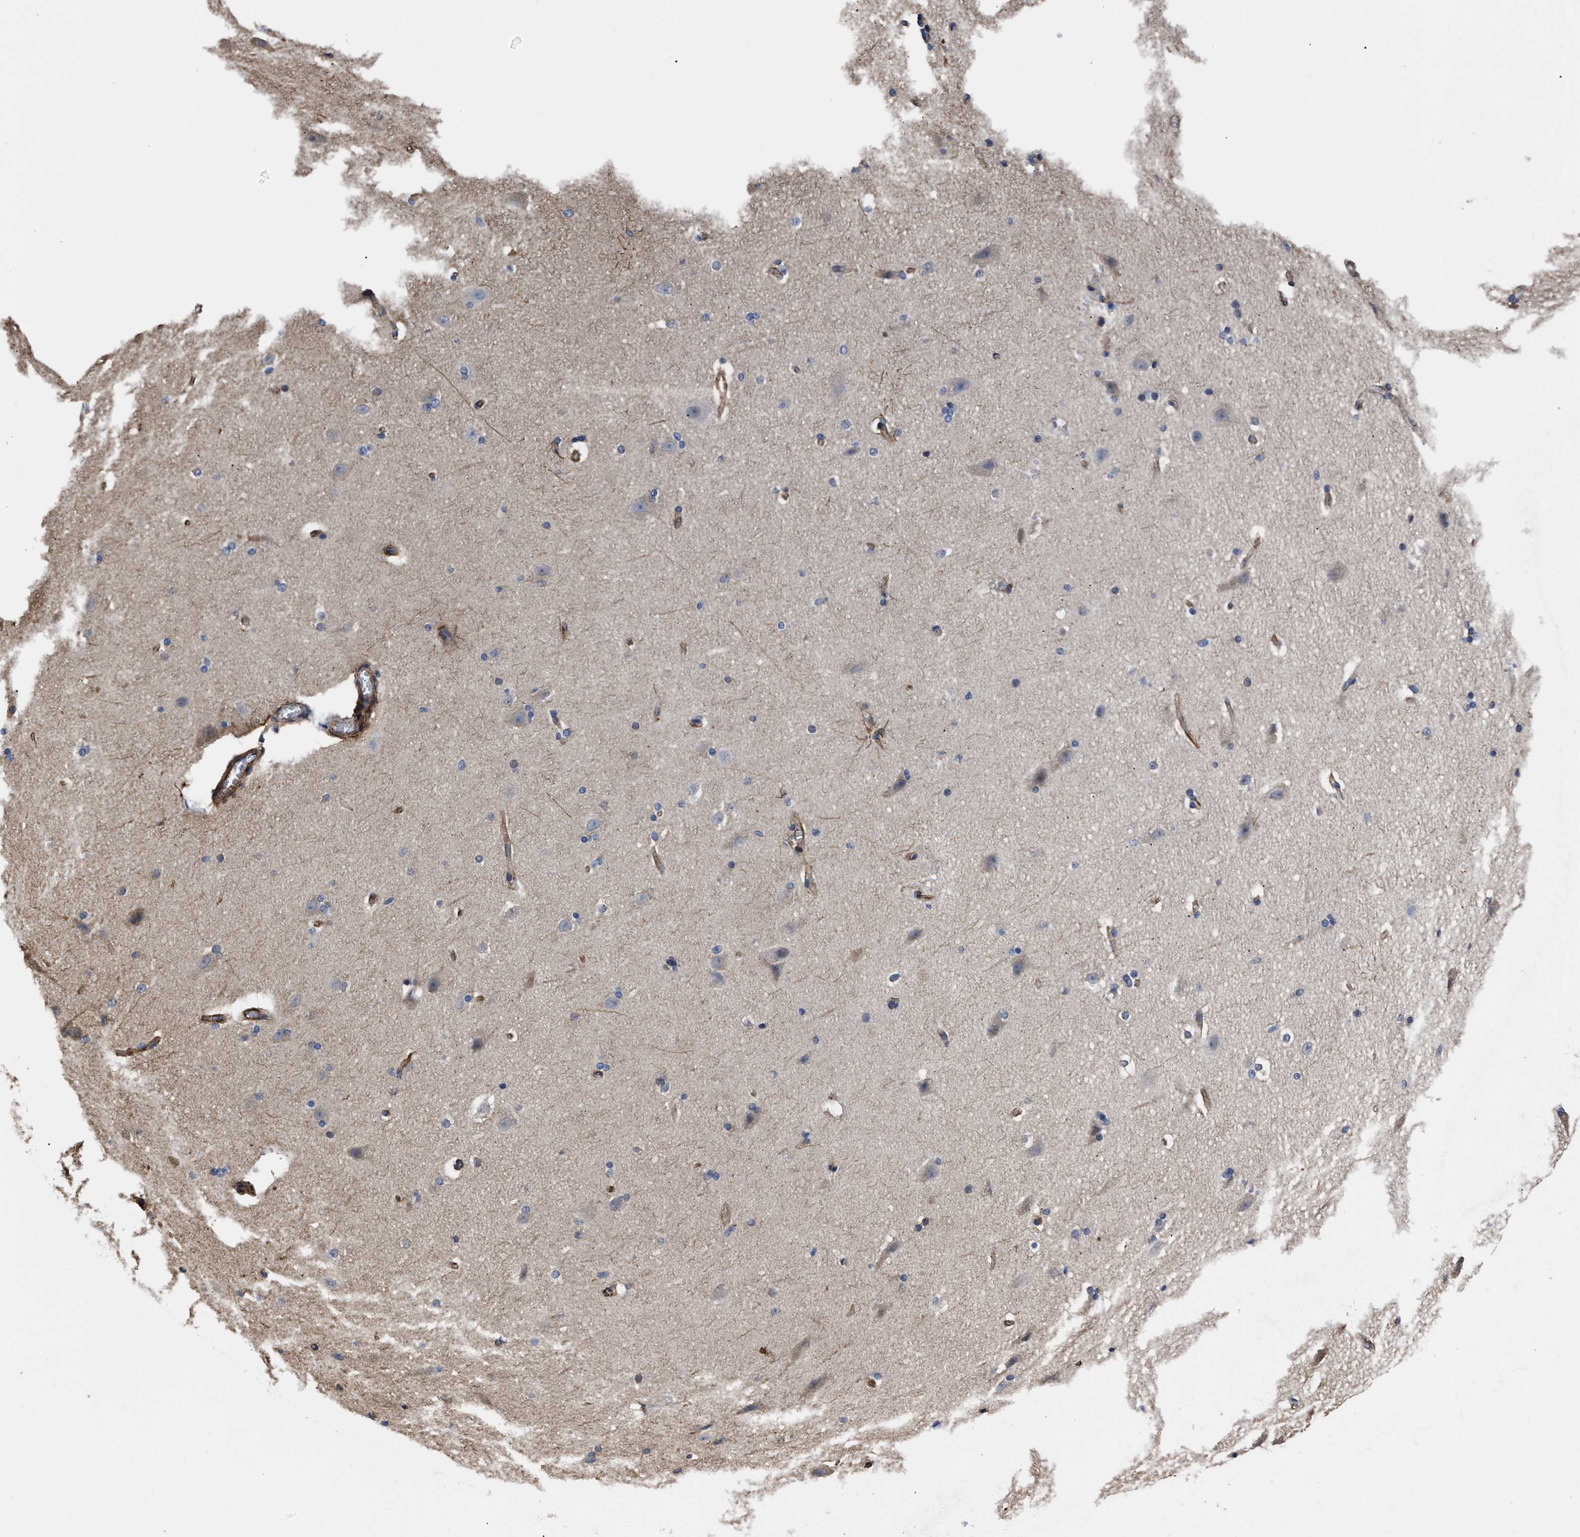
{"staining": {"intensity": "weak", "quantity": ">75%", "location": "cytoplasmic/membranous"}, "tissue": "cerebral cortex", "cell_type": "Endothelial cells", "image_type": "normal", "snomed": [{"axis": "morphology", "description": "Normal tissue, NOS"}, {"axis": "topography", "description": "Cerebral cortex"}, {"axis": "topography", "description": "Hippocampus"}], "caption": "Cerebral cortex stained for a protein (brown) displays weak cytoplasmic/membranous positive positivity in about >75% of endothelial cells.", "gene": "TSPAN33", "patient": {"sex": "female", "age": 19}}